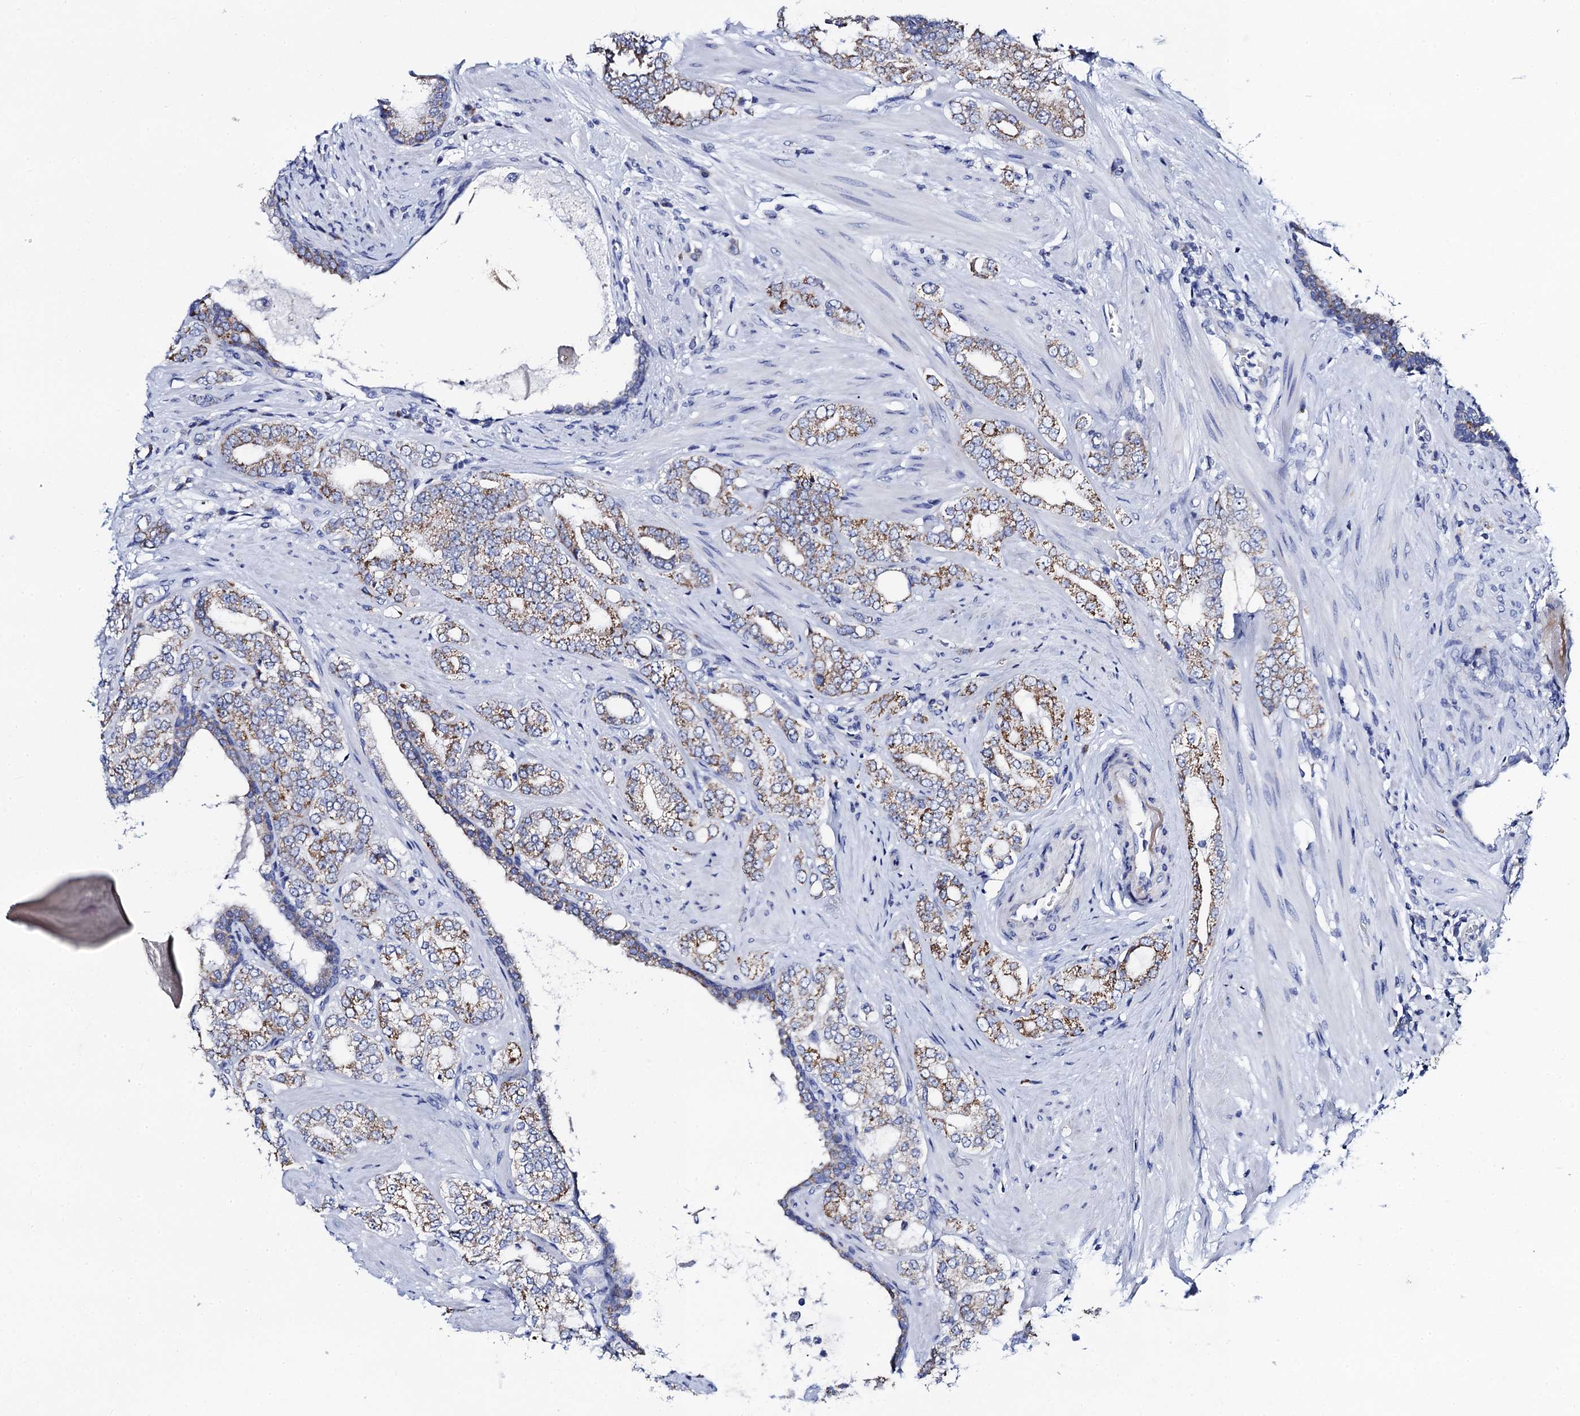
{"staining": {"intensity": "moderate", "quantity": ">75%", "location": "cytoplasmic/membranous"}, "tissue": "prostate cancer", "cell_type": "Tumor cells", "image_type": "cancer", "snomed": [{"axis": "morphology", "description": "Adenocarcinoma, High grade"}, {"axis": "topography", "description": "Prostate"}], "caption": "Immunohistochemistry (IHC) staining of prostate high-grade adenocarcinoma, which demonstrates medium levels of moderate cytoplasmic/membranous expression in about >75% of tumor cells indicating moderate cytoplasmic/membranous protein expression. The staining was performed using DAB (3,3'-diaminobenzidine) (brown) for protein detection and nuclei were counterstained in hematoxylin (blue).", "gene": "ACADSB", "patient": {"sex": "male", "age": 64}}